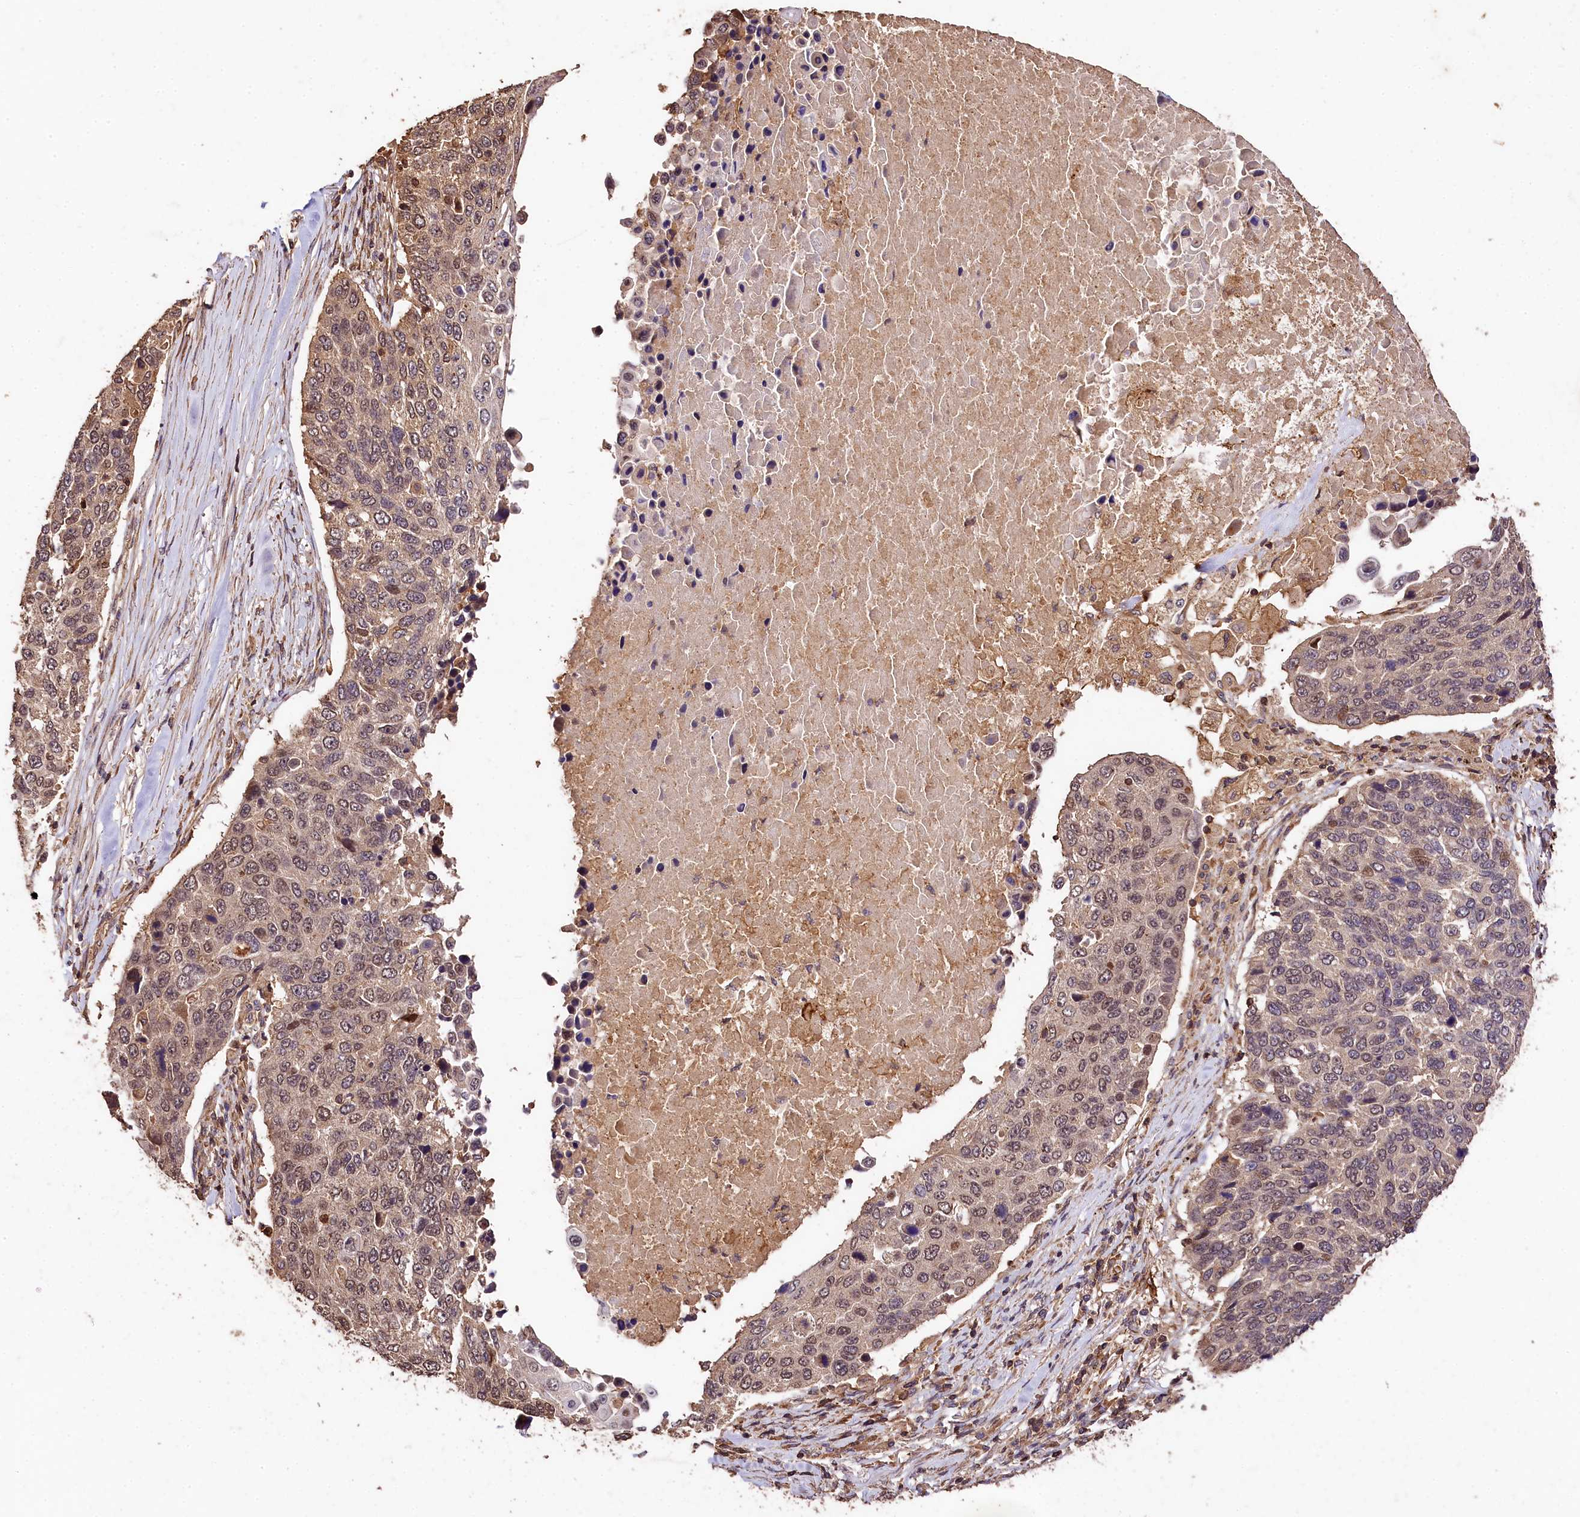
{"staining": {"intensity": "weak", "quantity": "25%-75%", "location": "cytoplasmic/membranous,nuclear"}, "tissue": "lung cancer", "cell_type": "Tumor cells", "image_type": "cancer", "snomed": [{"axis": "morphology", "description": "Squamous cell carcinoma, NOS"}, {"axis": "topography", "description": "Lung"}], "caption": "IHC photomicrograph of neoplastic tissue: human lung cancer (squamous cell carcinoma) stained using immunohistochemistry displays low levels of weak protein expression localized specifically in the cytoplasmic/membranous and nuclear of tumor cells, appearing as a cytoplasmic/membranous and nuclear brown color.", "gene": "KPTN", "patient": {"sex": "male", "age": 66}}